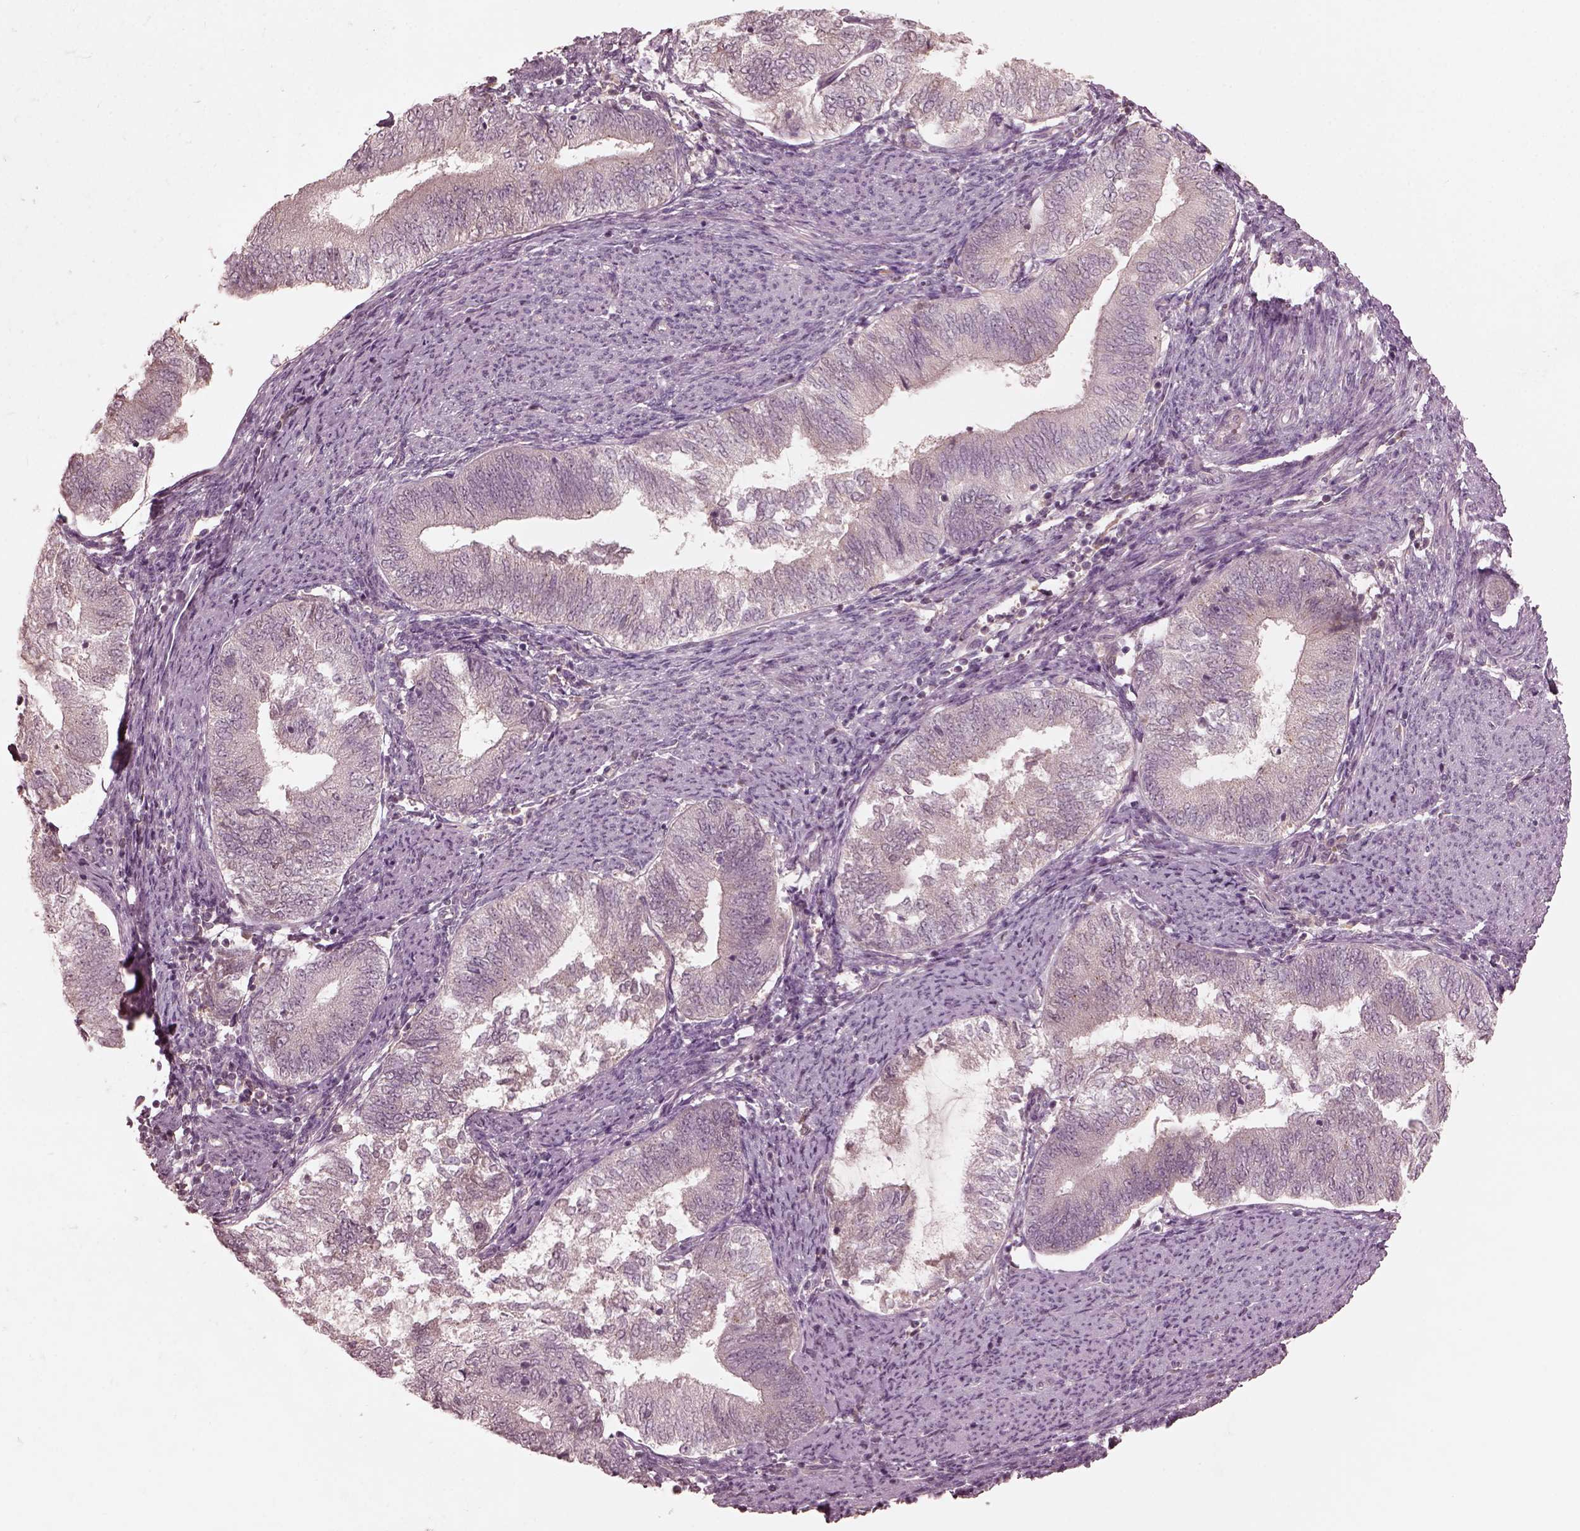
{"staining": {"intensity": "negative", "quantity": "none", "location": "none"}, "tissue": "endometrial cancer", "cell_type": "Tumor cells", "image_type": "cancer", "snomed": [{"axis": "morphology", "description": "Adenocarcinoma, NOS"}, {"axis": "topography", "description": "Endometrium"}], "caption": "DAB (3,3'-diaminobenzidine) immunohistochemical staining of endometrial cancer displays no significant expression in tumor cells.", "gene": "VWA5B1", "patient": {"sex": "female", "age": 65}}